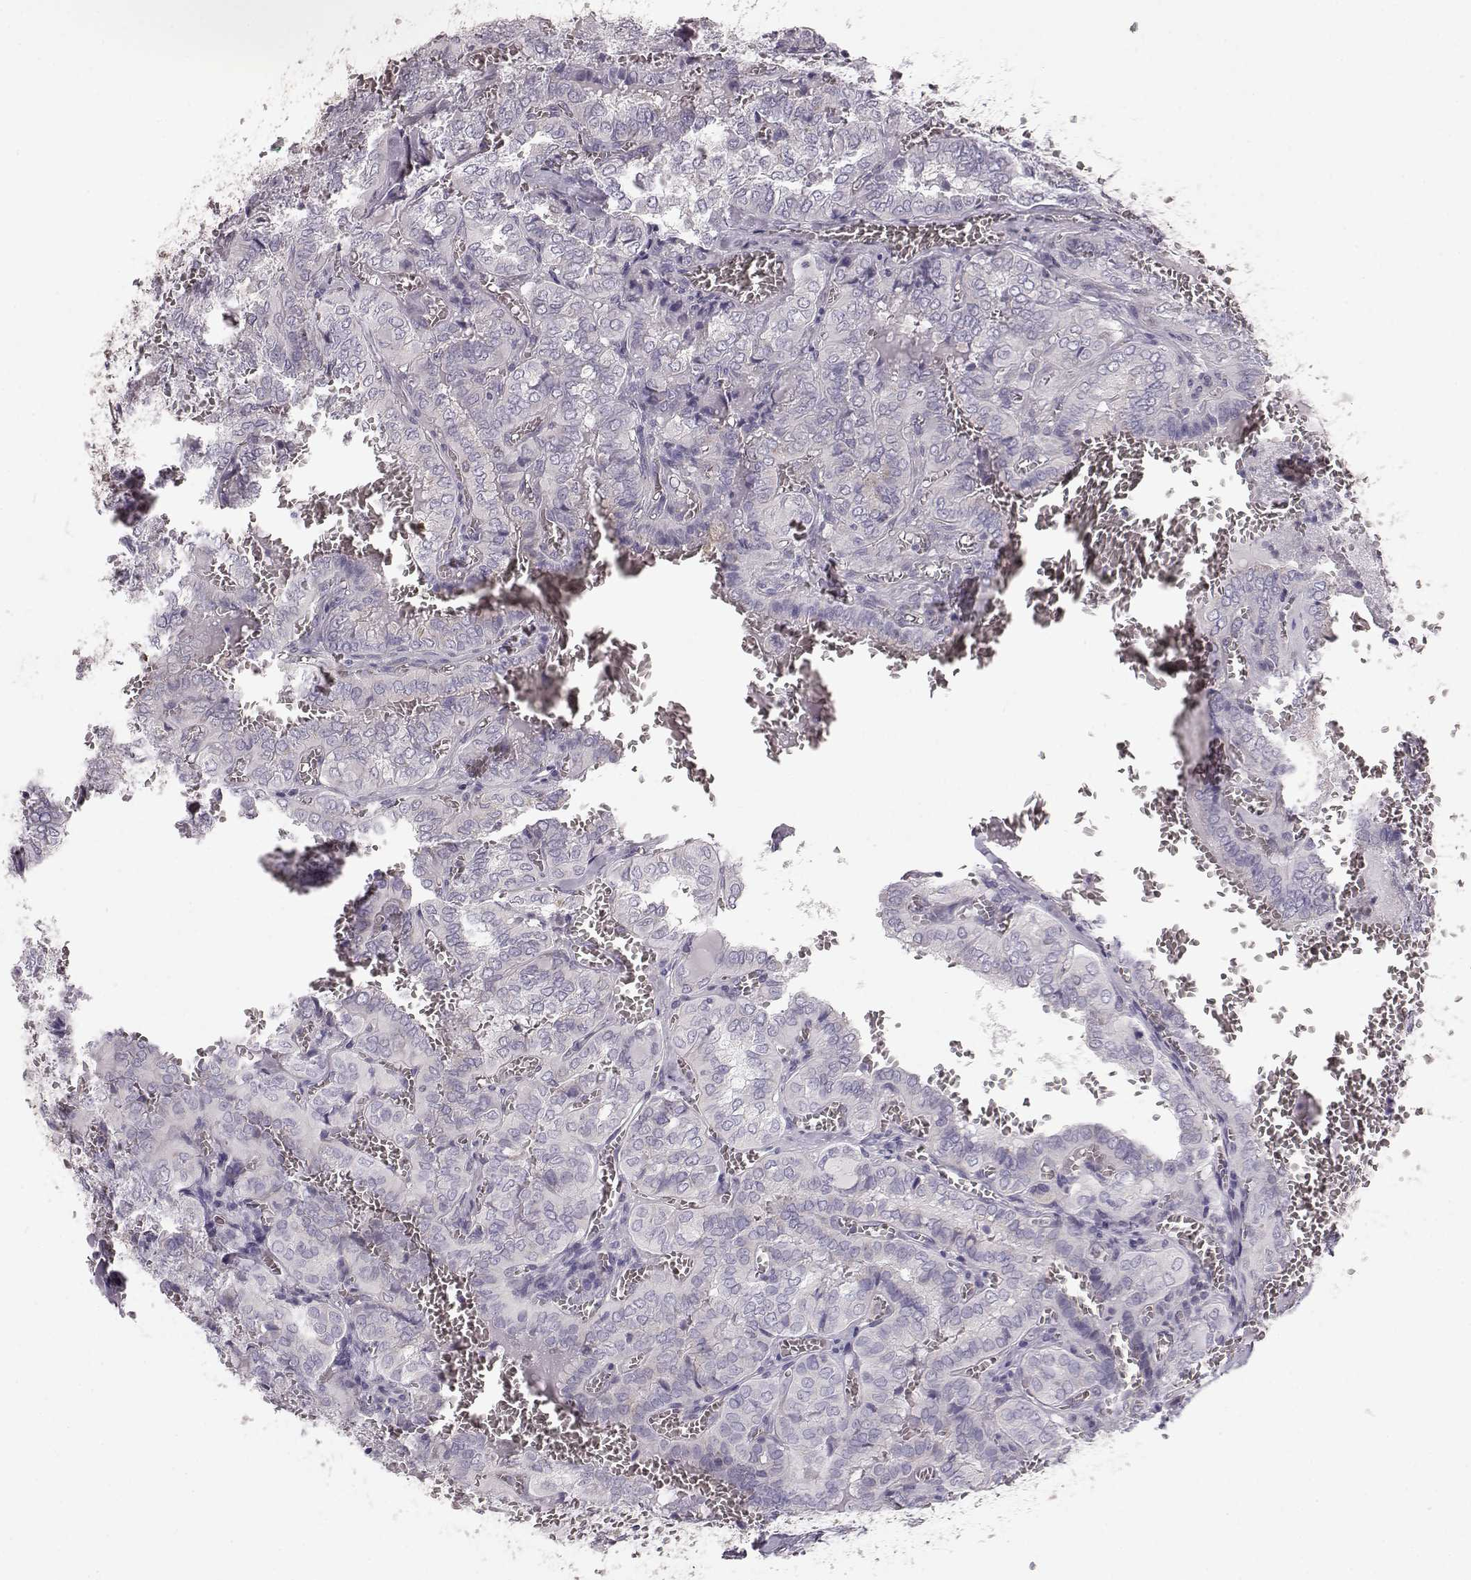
{"staining": {"intensity": "negative", "quantity": "none", "location": "none"}, "tissue": "thyroid cancer", "cell_type": "Tumor cells", "image_type": "cancer", "snomed": [{"axis": "morphology", "description": "Papillary adenocarcinoma, NOS"}, {"axis": "topography", "description": "Thyroid gland"}], "caption": "IHC photomicrograph of human papillary adenocarcinoma (thyroid) stained for a protein (brown), which displays no positivity in tumor cells.", "gene": "ELOVL5", "patient": {"sex": "female", "age": 41}}